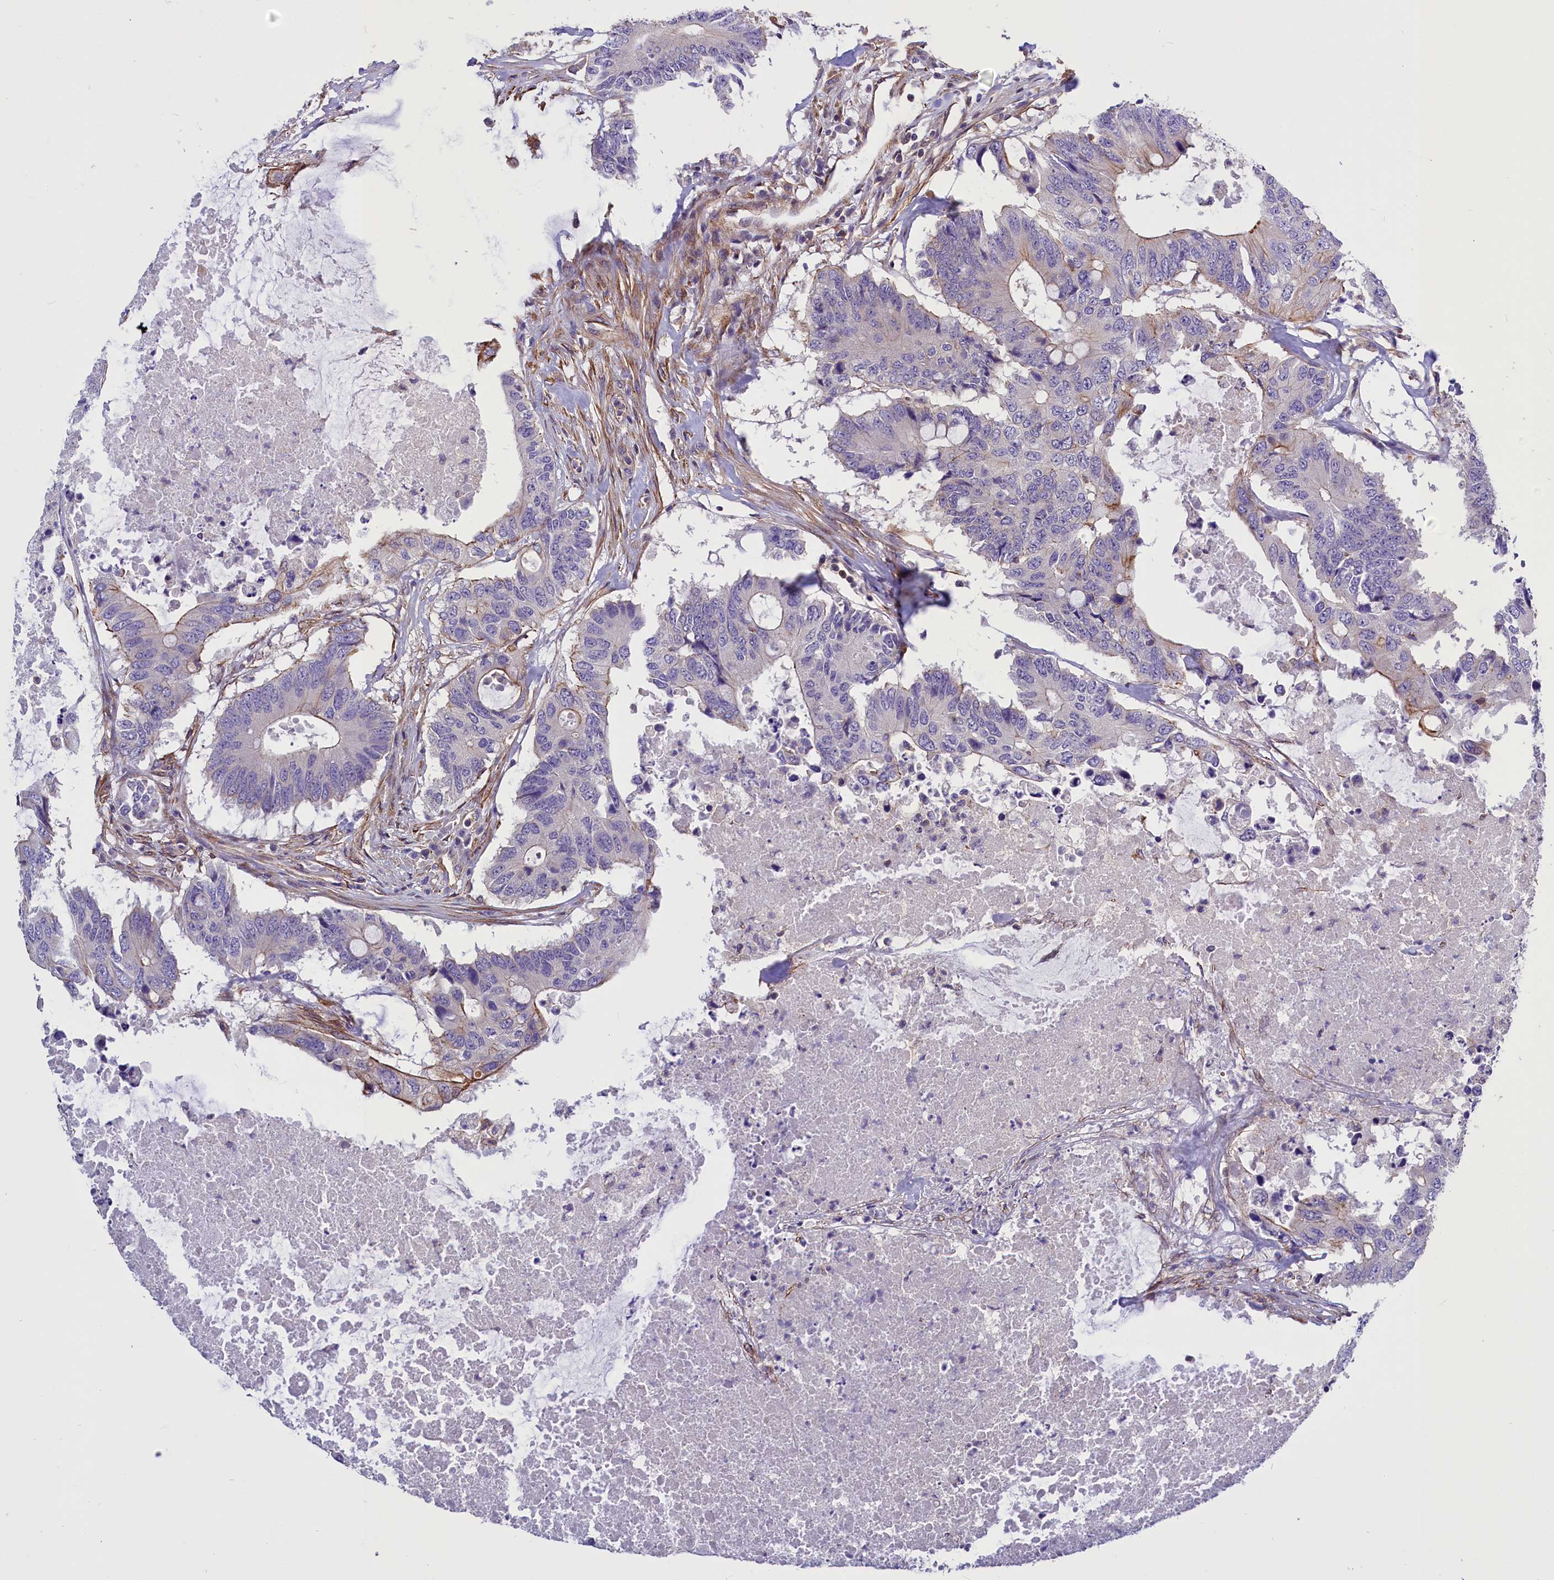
{"staining": {"intensity": "negative", "quantity": "none", "location": "none"}, "tissue": "colorectal cancer", "cell_type": "Tumor cells", "image_type": "cancer", "snomed": [{"axis": "morphology", "description": "Adenocarcinoma, NOS"}, {"axis": "topography", "description": "Colon"}], "caption": "Tumor cells are negative for protein expression in human colorectal adenocarcinoma.", "gene": "MED20", "patient": {"sex": "male", "age": 71}}